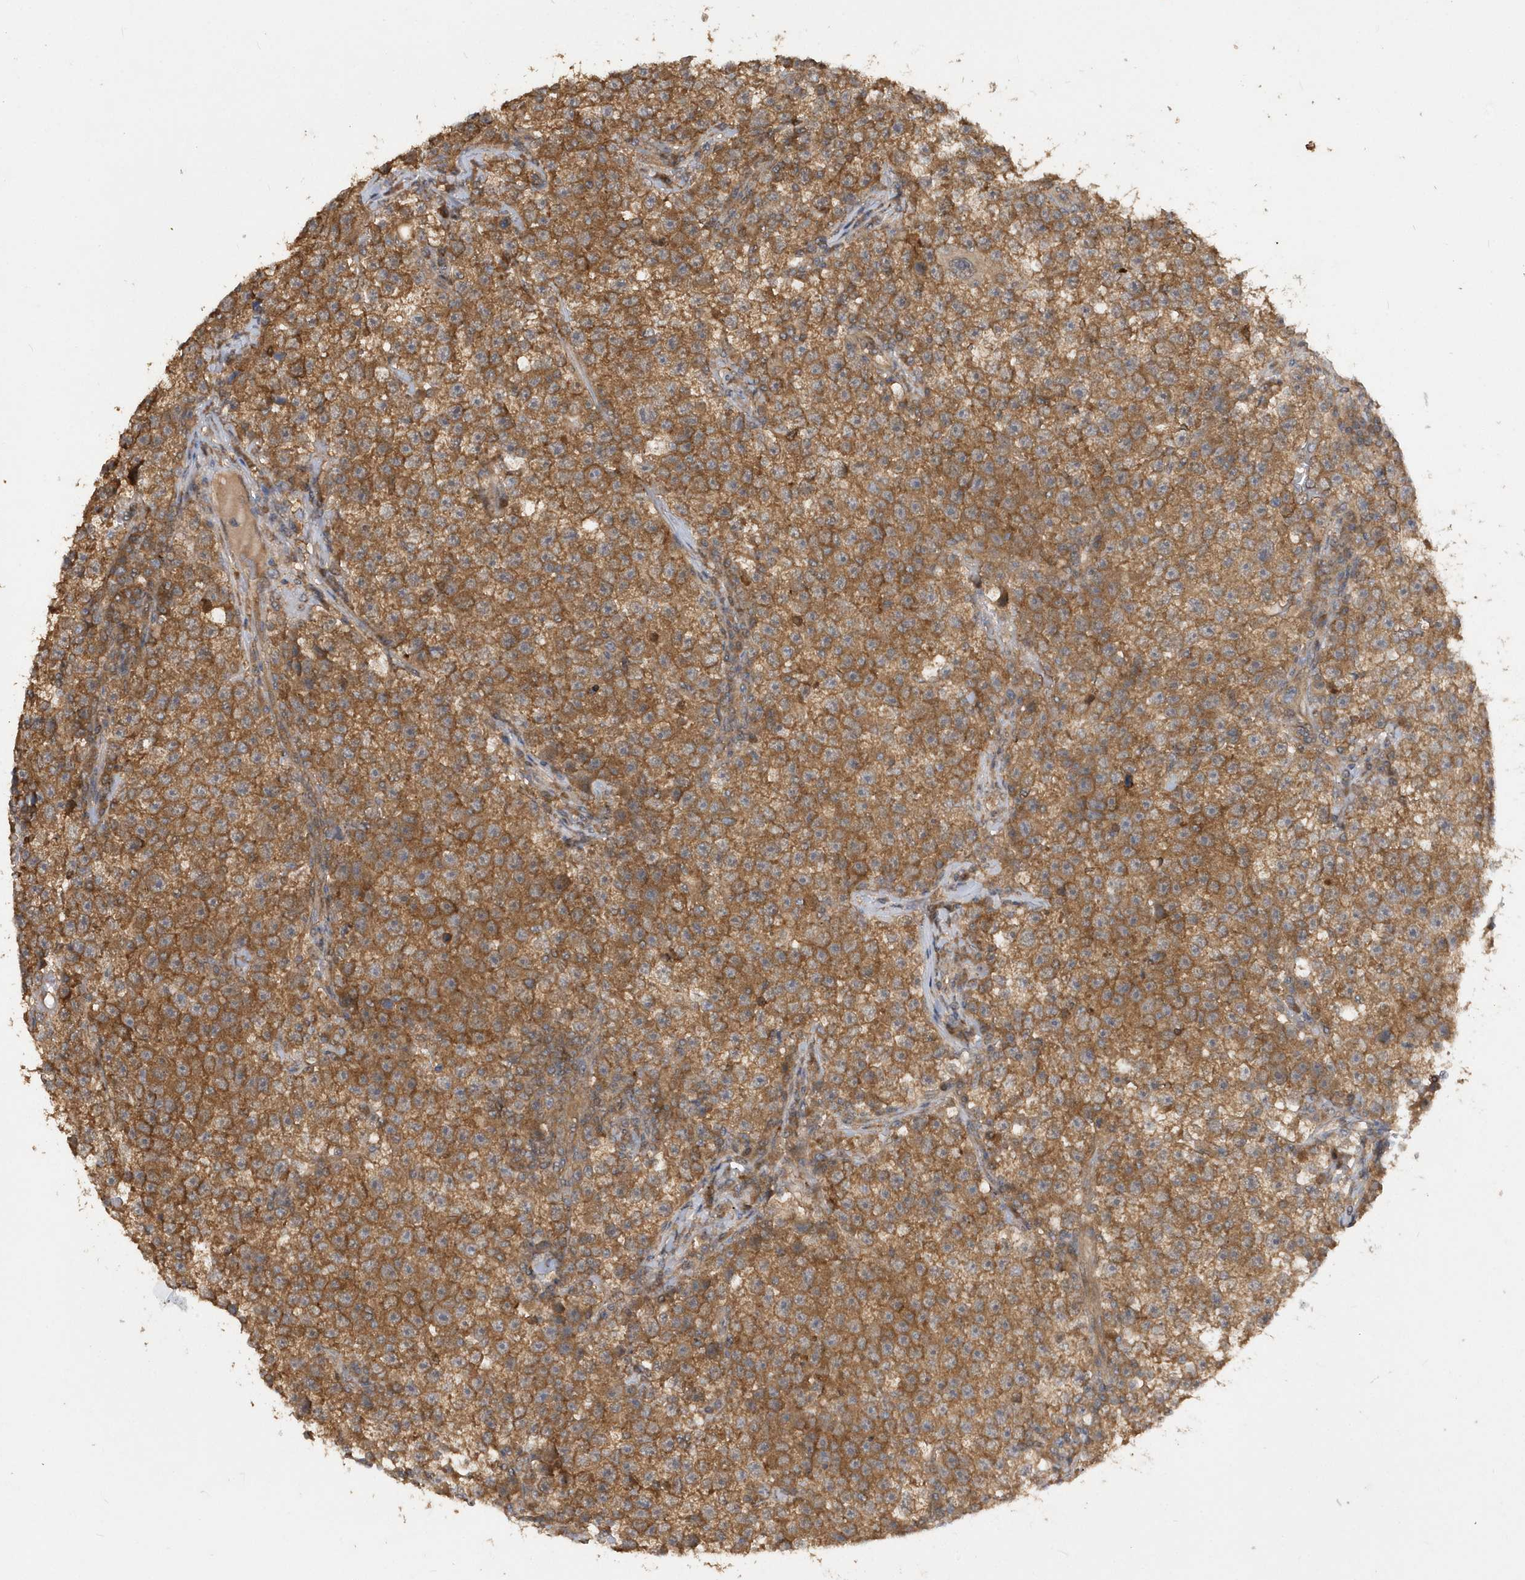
{"staining": {"intensity": "moderate", "quantity": ">75%", "location": "cytoplasmic/membranous"}, "tissue": "testis cancer", "cell_type": "Tumor cells", "image_type": "cancer", "snomed": [{"axis": "morphology", "description": "Seminoma, NOS"}, {"axis": "topography", "description": "Testis"}], "caption": "IHC of human testis seminoma reveals medium levels of moderate cytoplasmic/membranous expression in about >75% of tumor cells. (DAB IHC, brown staining for protein, blue staining for nuclei).", "gene": "RPE", "patient": {"sex": "male", "age": 22}}